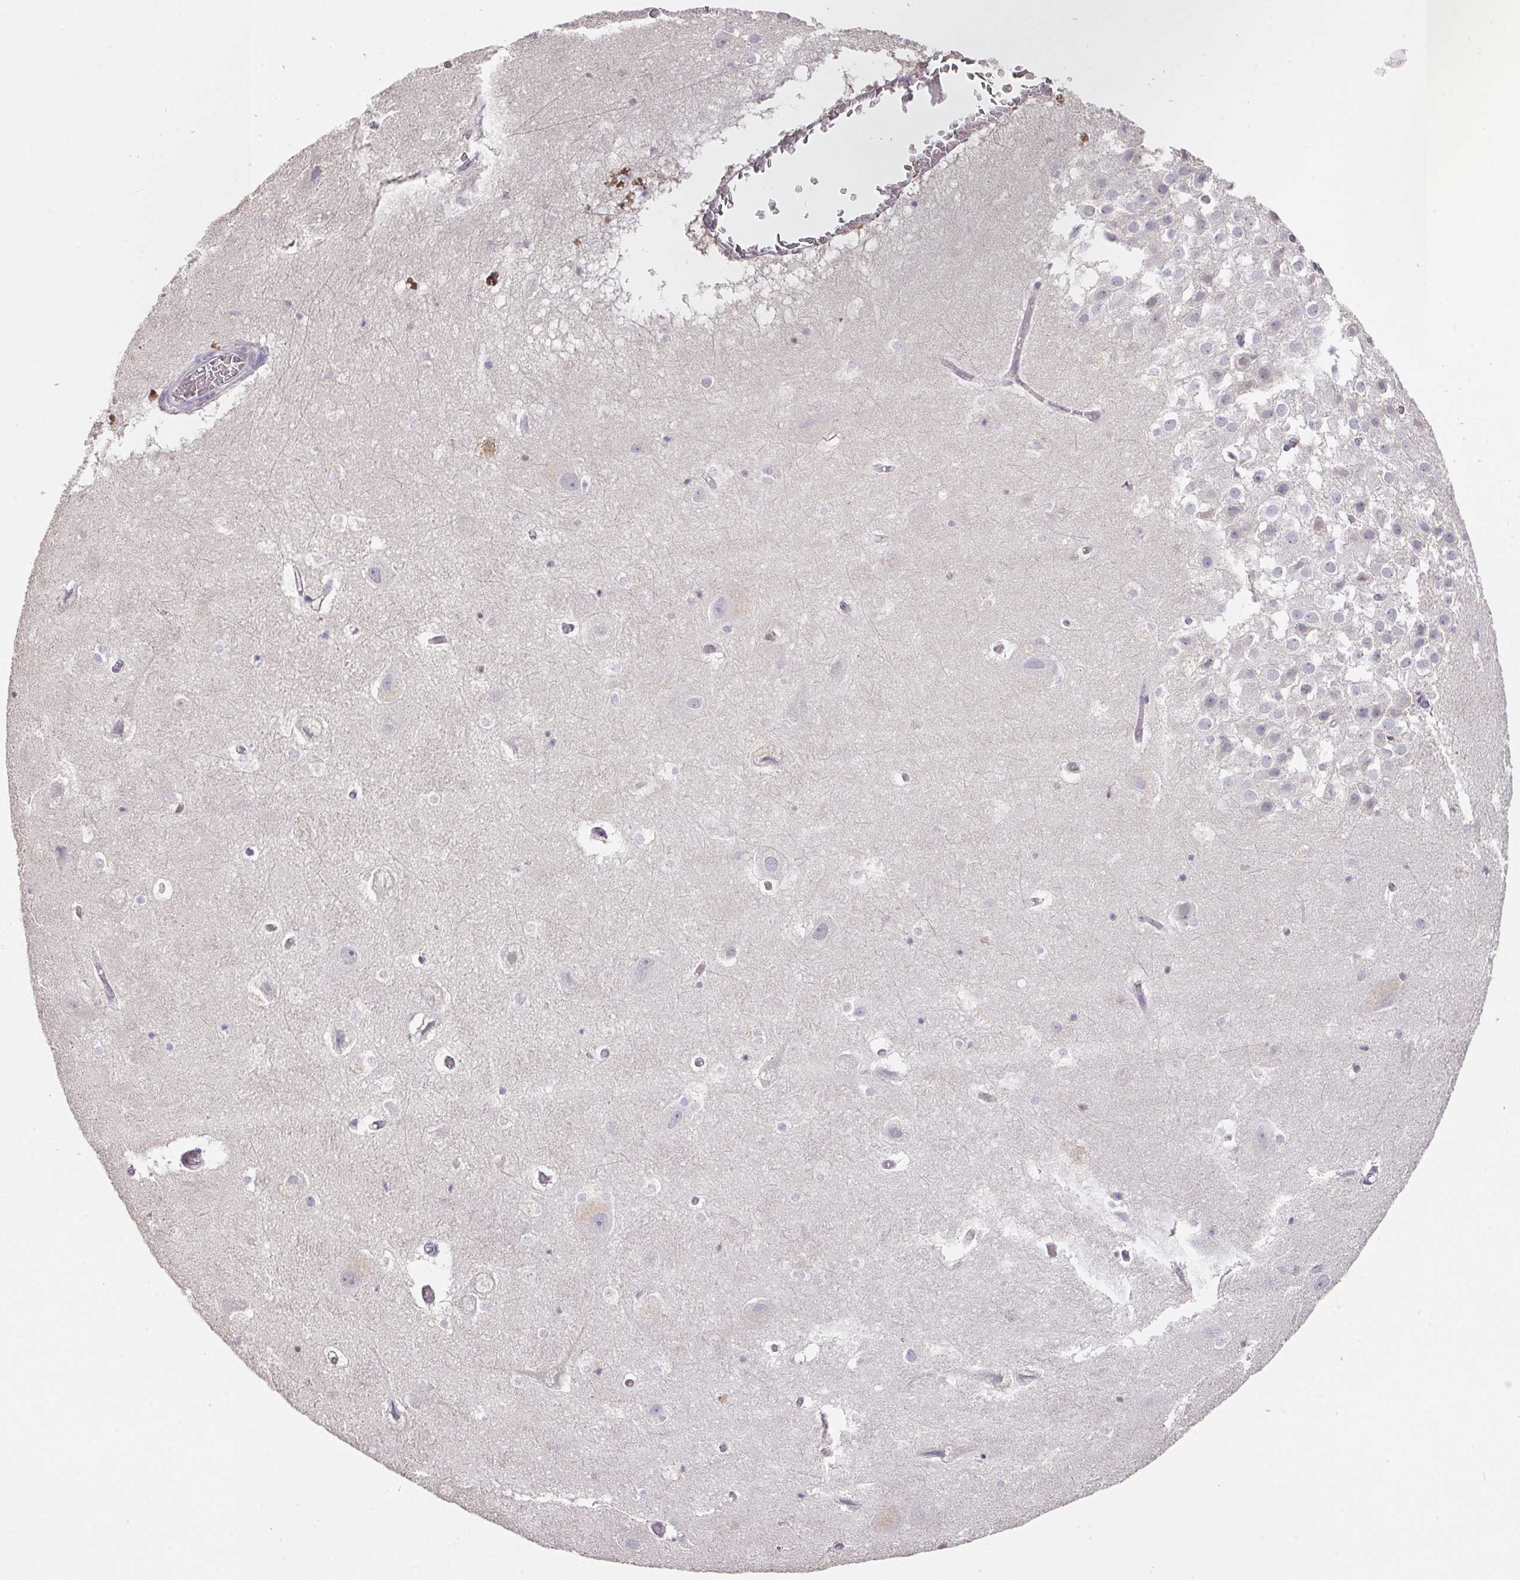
{"staining": {"intensity": "negative", "quantity": "none", "location": "none"}, "tissue": "hippocampus", "cell_type": "Glial cells", "image_type": "normal", "snomed": [{"axis": "morphology", "description": "Normal tissue, NOS"}, {"axis": "topography", "description": "Hippocampus"}], "caption": "Glial cells show no significant expression in benign hippocampus.", "gene": "FOXN4", "patient": {"sex": "female", "age": 52}}